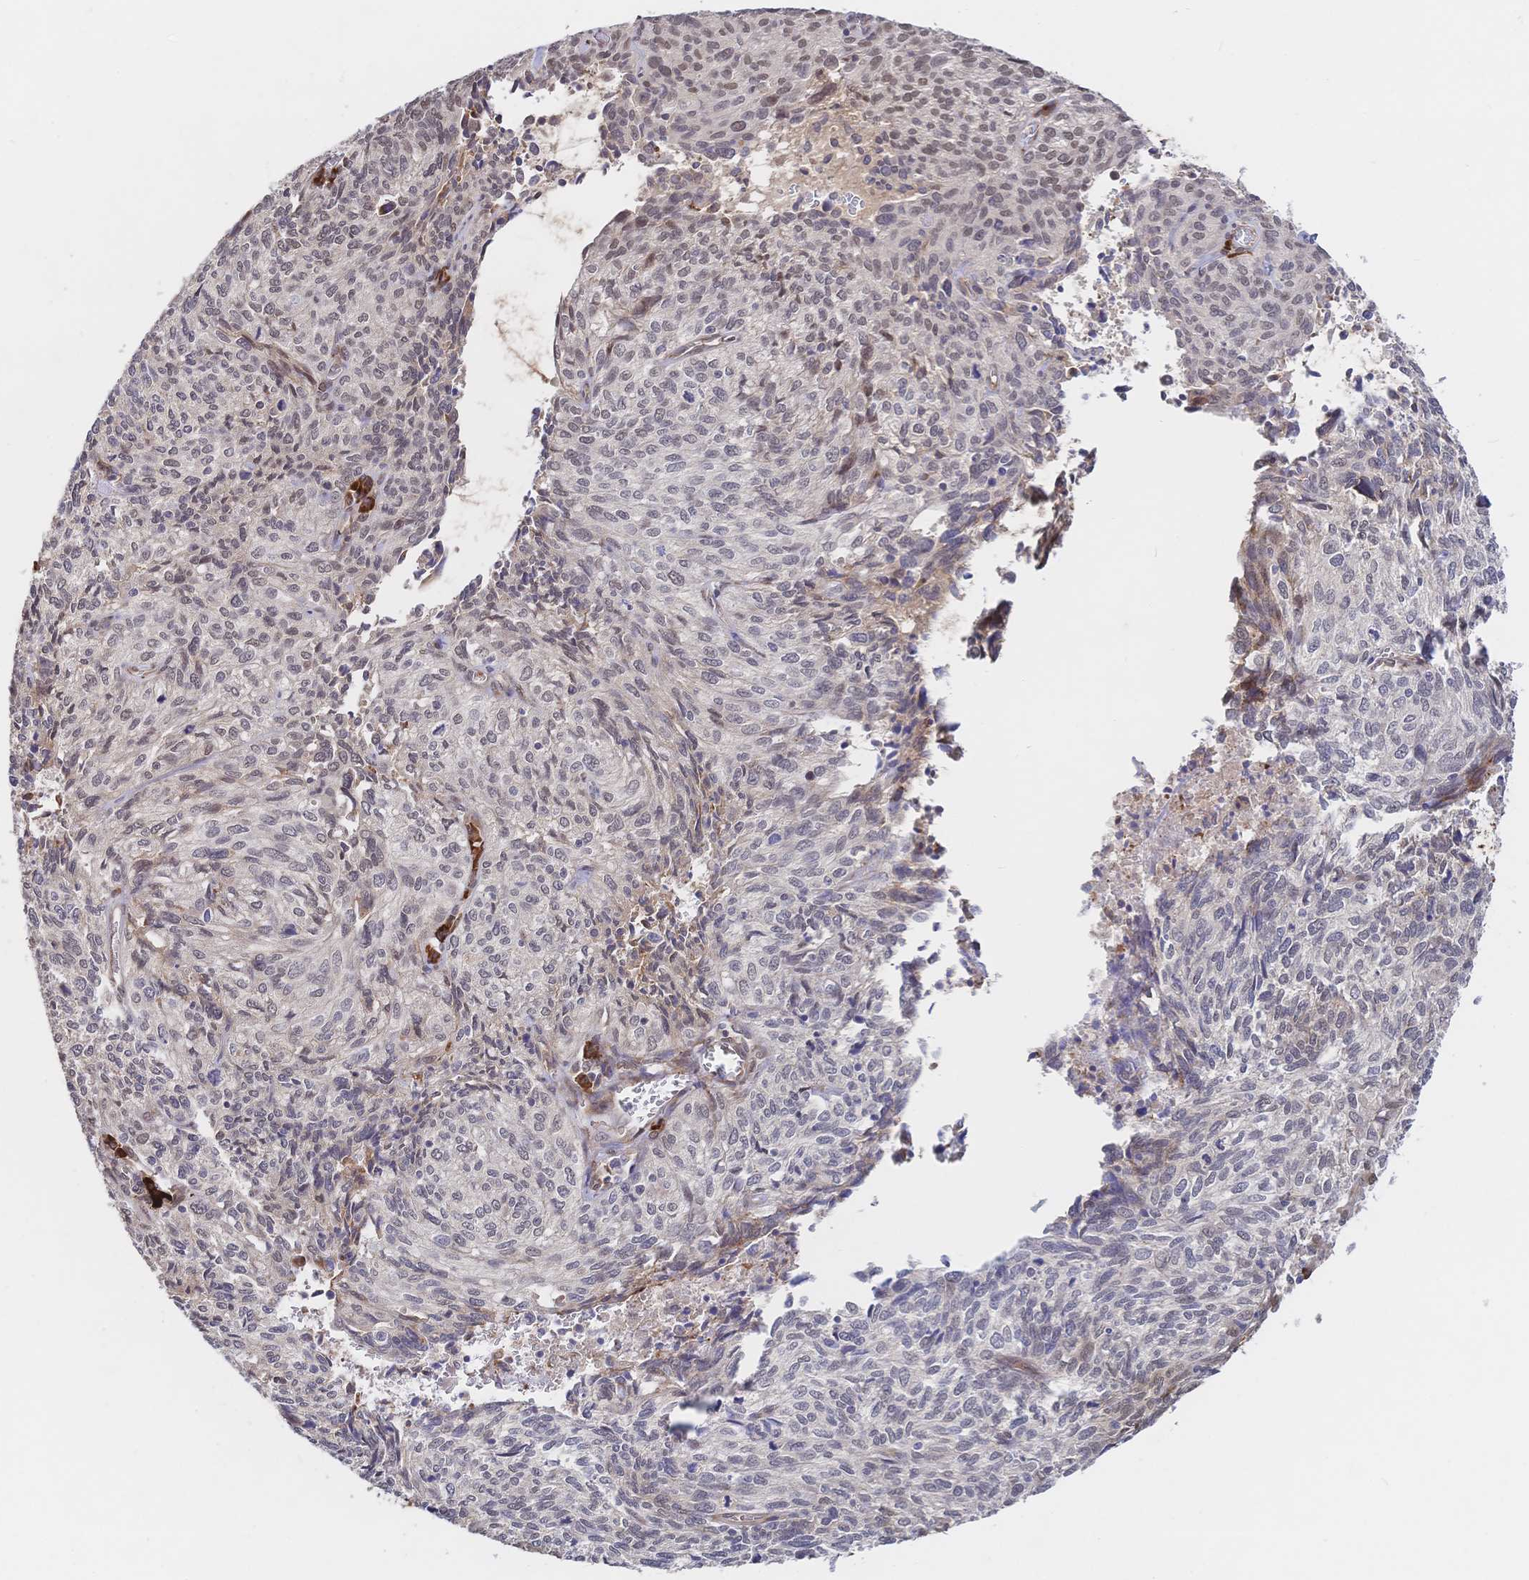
{"staining": {"intensity": "negative", "quantity": "none", "location": "none"}, "tissue": "cervical cancer", "cell_type": "Tumor cells", "image_type": "cancer", "snomed": [{"axis": "morphology", "description": "Squamous cell carcinoma, NOS"}, {"axis": "topography", "description": "Cervix"}], "caption": "Human cervical squamous cell carcinoma stained for a protein using immunohistochemistry (IHC) reveals no positivity in tumor cells.", "gene": "LMO4", "patient": {"sex": "female", "age": 45}}